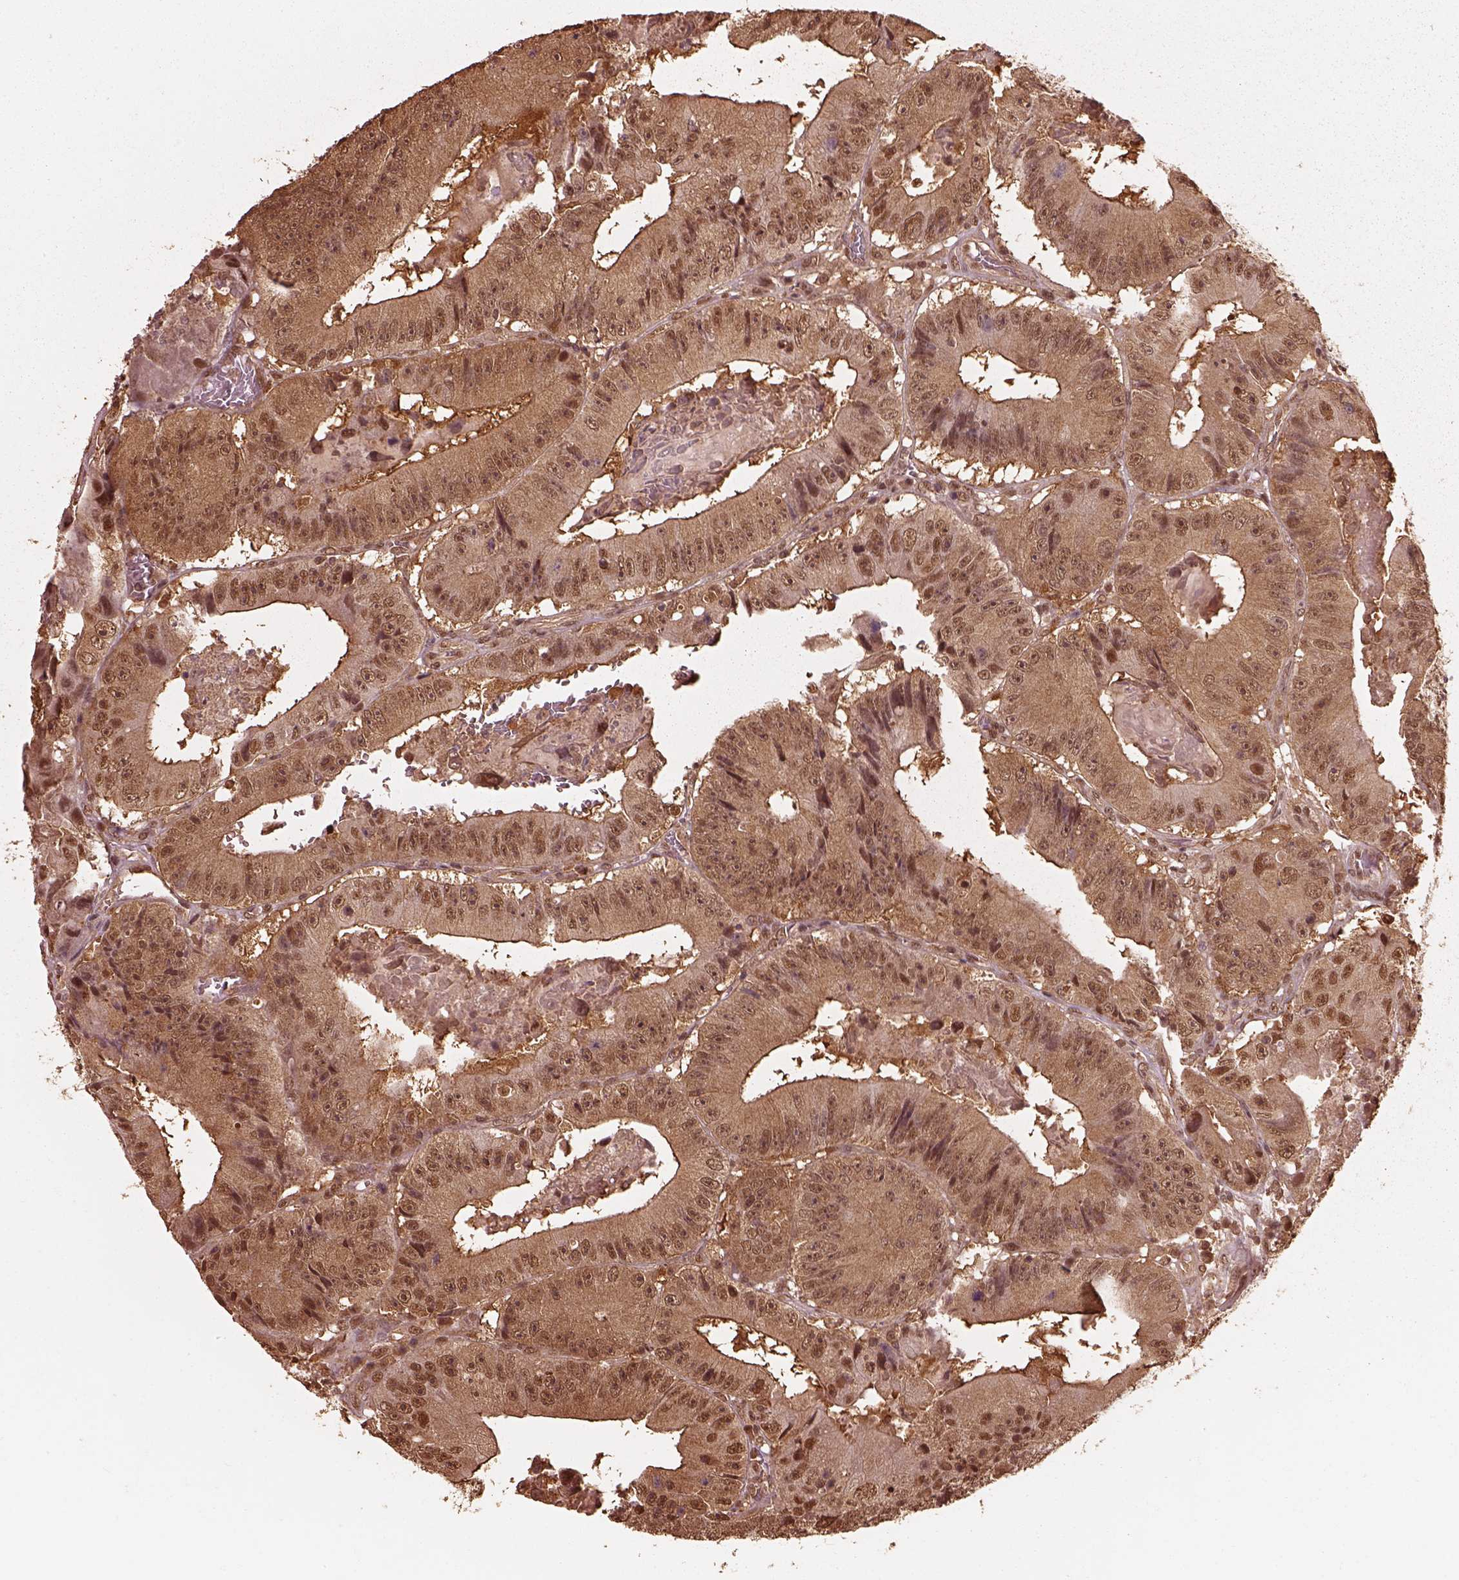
{"staining": {"intensity": "moderate", "quantity": "25%-75%", "location": "cytoplasmic/membranous,nuclear"}, "tissue": "colorectal cancer", "cell_type": "Tumor cells", "image_type": "cancer", "snomed": [{"axis": "morphology", "description": "Adenocarcinoma, NOS"}, {"axis": "topography", "description": "Colon"}], "caption": "Adenocarcinoma (colorectal) stained with a protein marker displays moderate staining in tumor cells.", "gene": "PSMC5", "patient": {"sex": "female", "age": 86}}